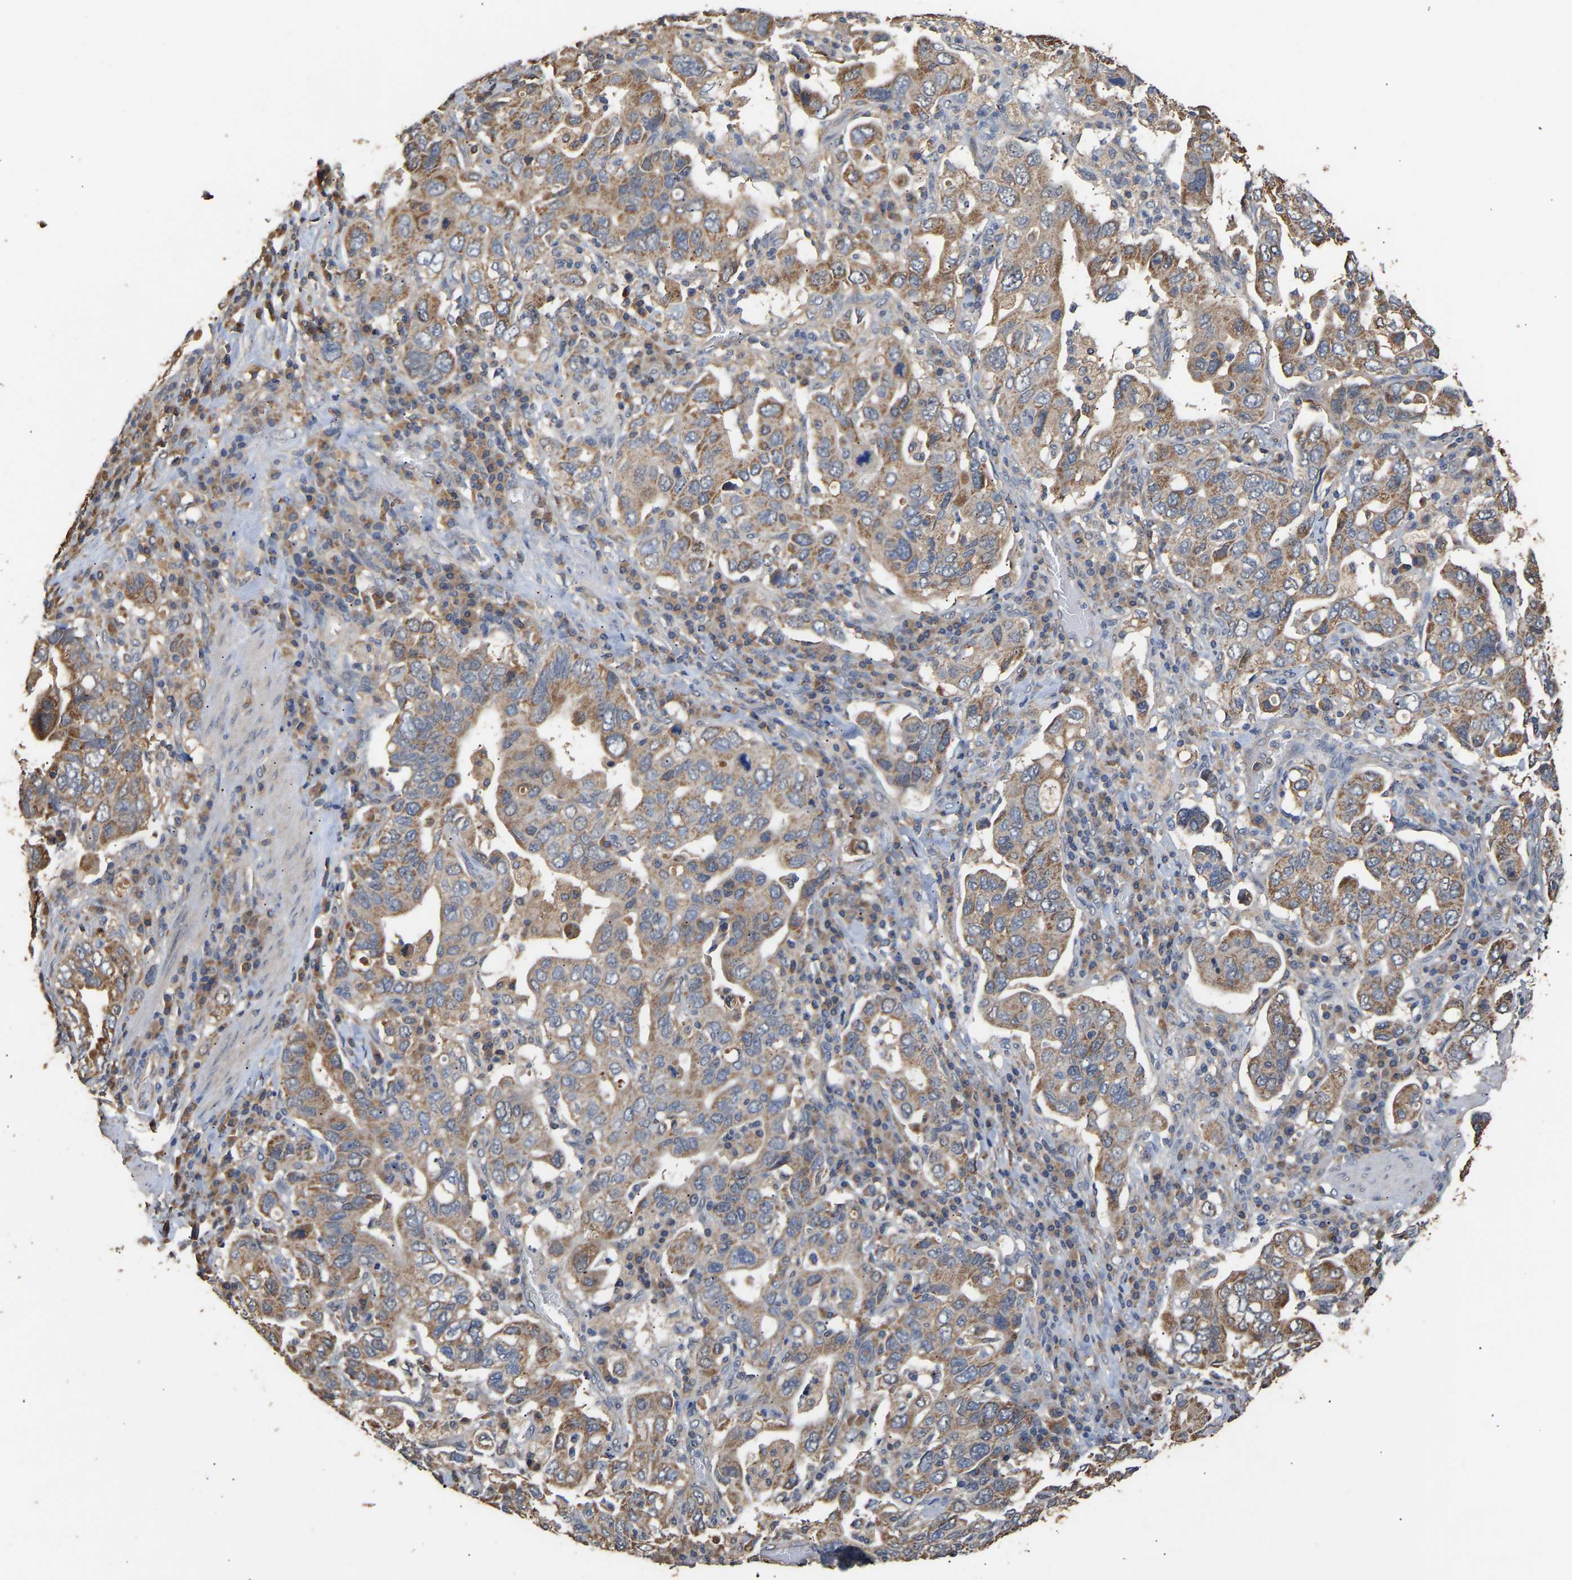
{"staining": {"intensity": "moderate", "quantity": ">75%", "location": "cytoplasmic/membranous"}, "tissue": "stomach cancer", "cell_type": "Tumor cells", "image_type": "cancer", "snomed": [{"axis": "morphology", "description": "Adenocarcinoma, NOS"}, {"axis": "topography", "description": "Stomach, upper"}], "caption": "A brown stain shows moderate cytoplasmic/membranous positivity of a protein in stomach cancer tumor cells. (brown staining indicates protein expression, while blue staining denotes nuclei).", "gene": "ZNF26", "patient": {"sex": "male", "age": 62}}